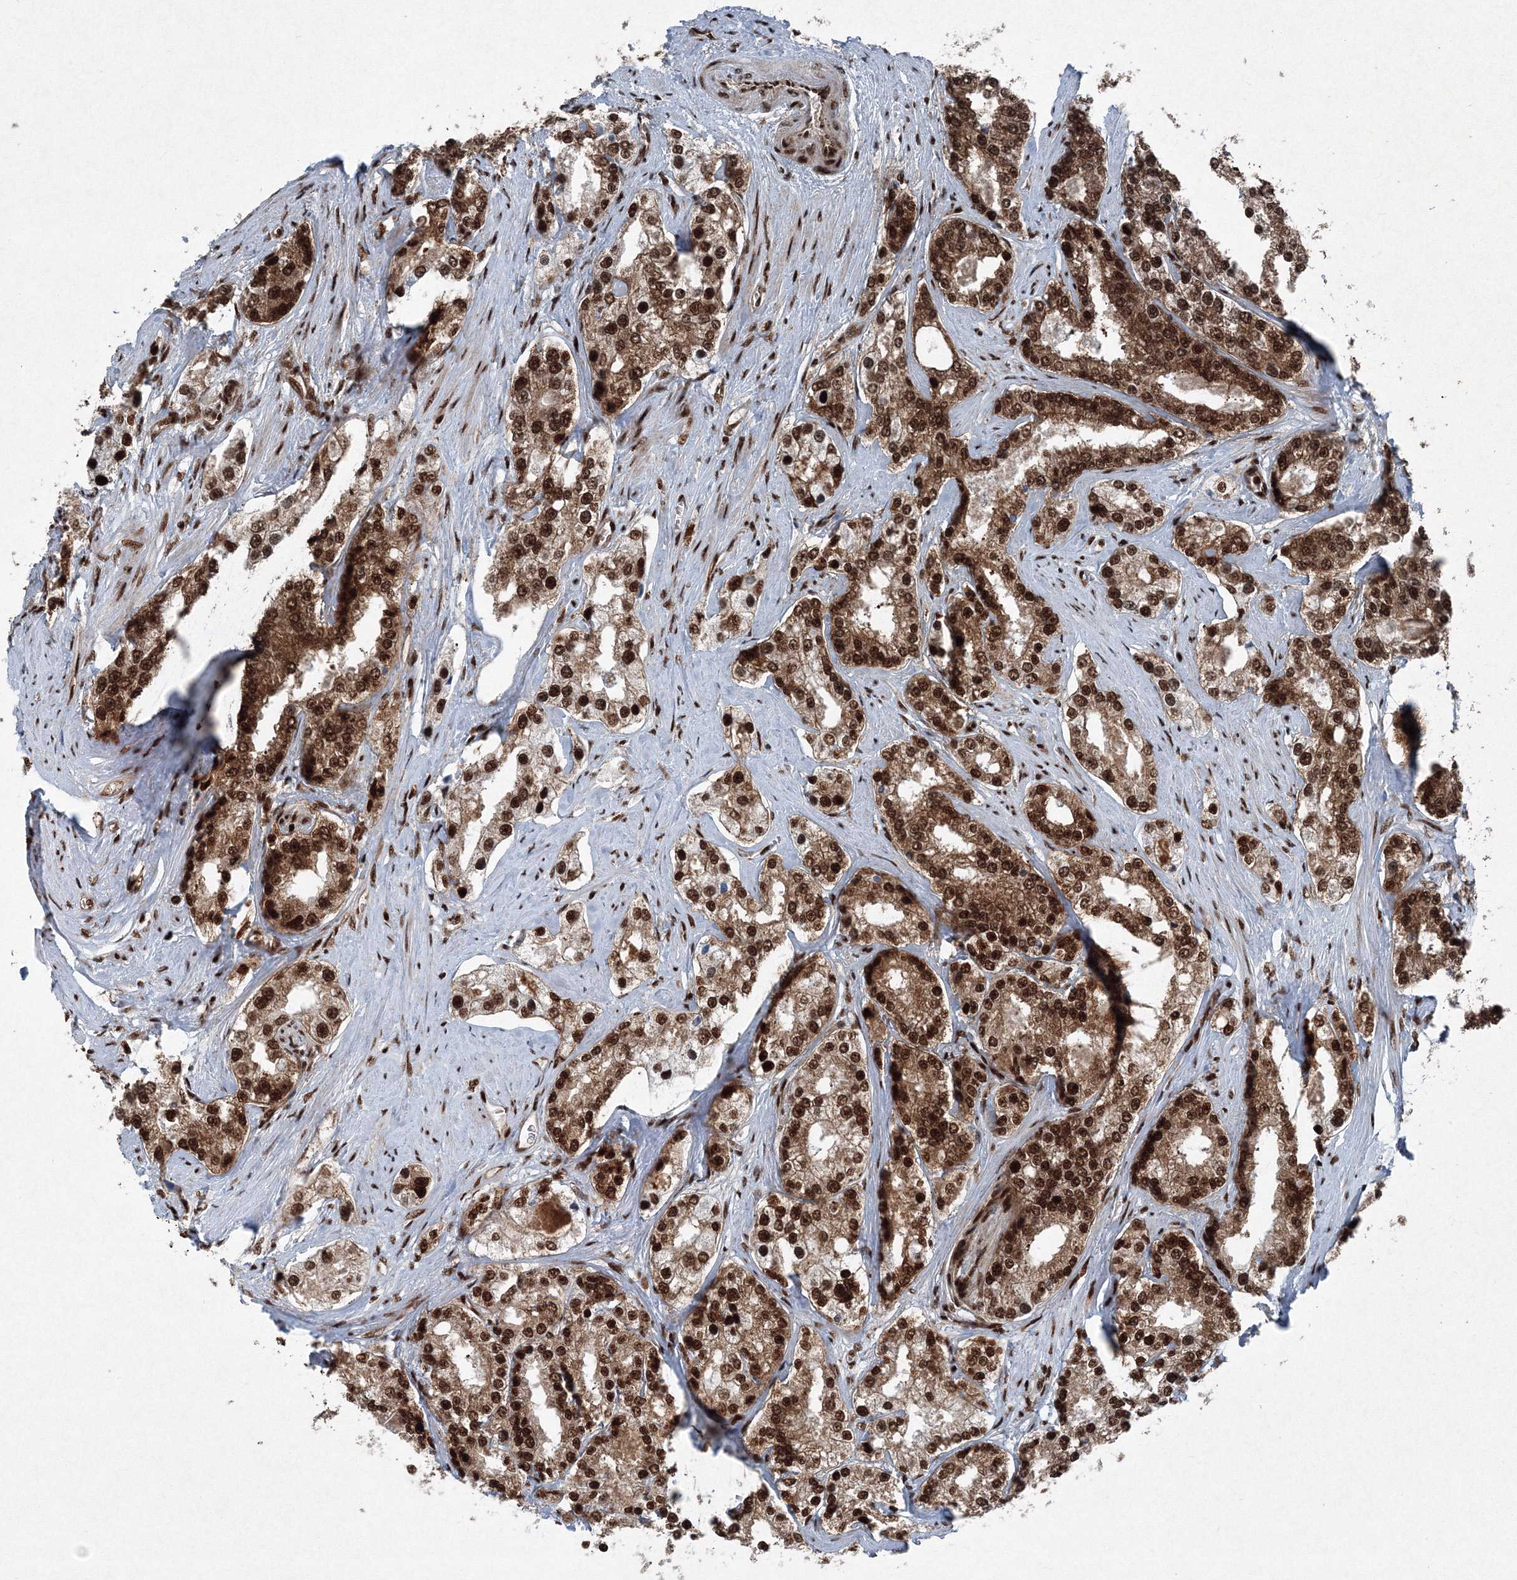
{"staining": {"intensity": "strong", "quantity": ">75%", "location": "cytoplasmic/membranous,nuclear"}, "tissue": "prostate cancer", "cell_type": "Tumor cells", "image_type": "cancer", "snomed": [{"axis": "morphology", "description": "Normal tissue, NOS"}, {"axis": "morphology", "description": "Adenocarcinoma, High grade"}, {"axis": "topography", "description": "Prostate"}], "caption": "Brown immunohistochemical staining in human prostate cancer displays strong cytoplasmic/membranous and nuclear expression in about >75% of tumor cells.", "gene": "SNRPC", "patient": {"sex": "male", "age": 83}}